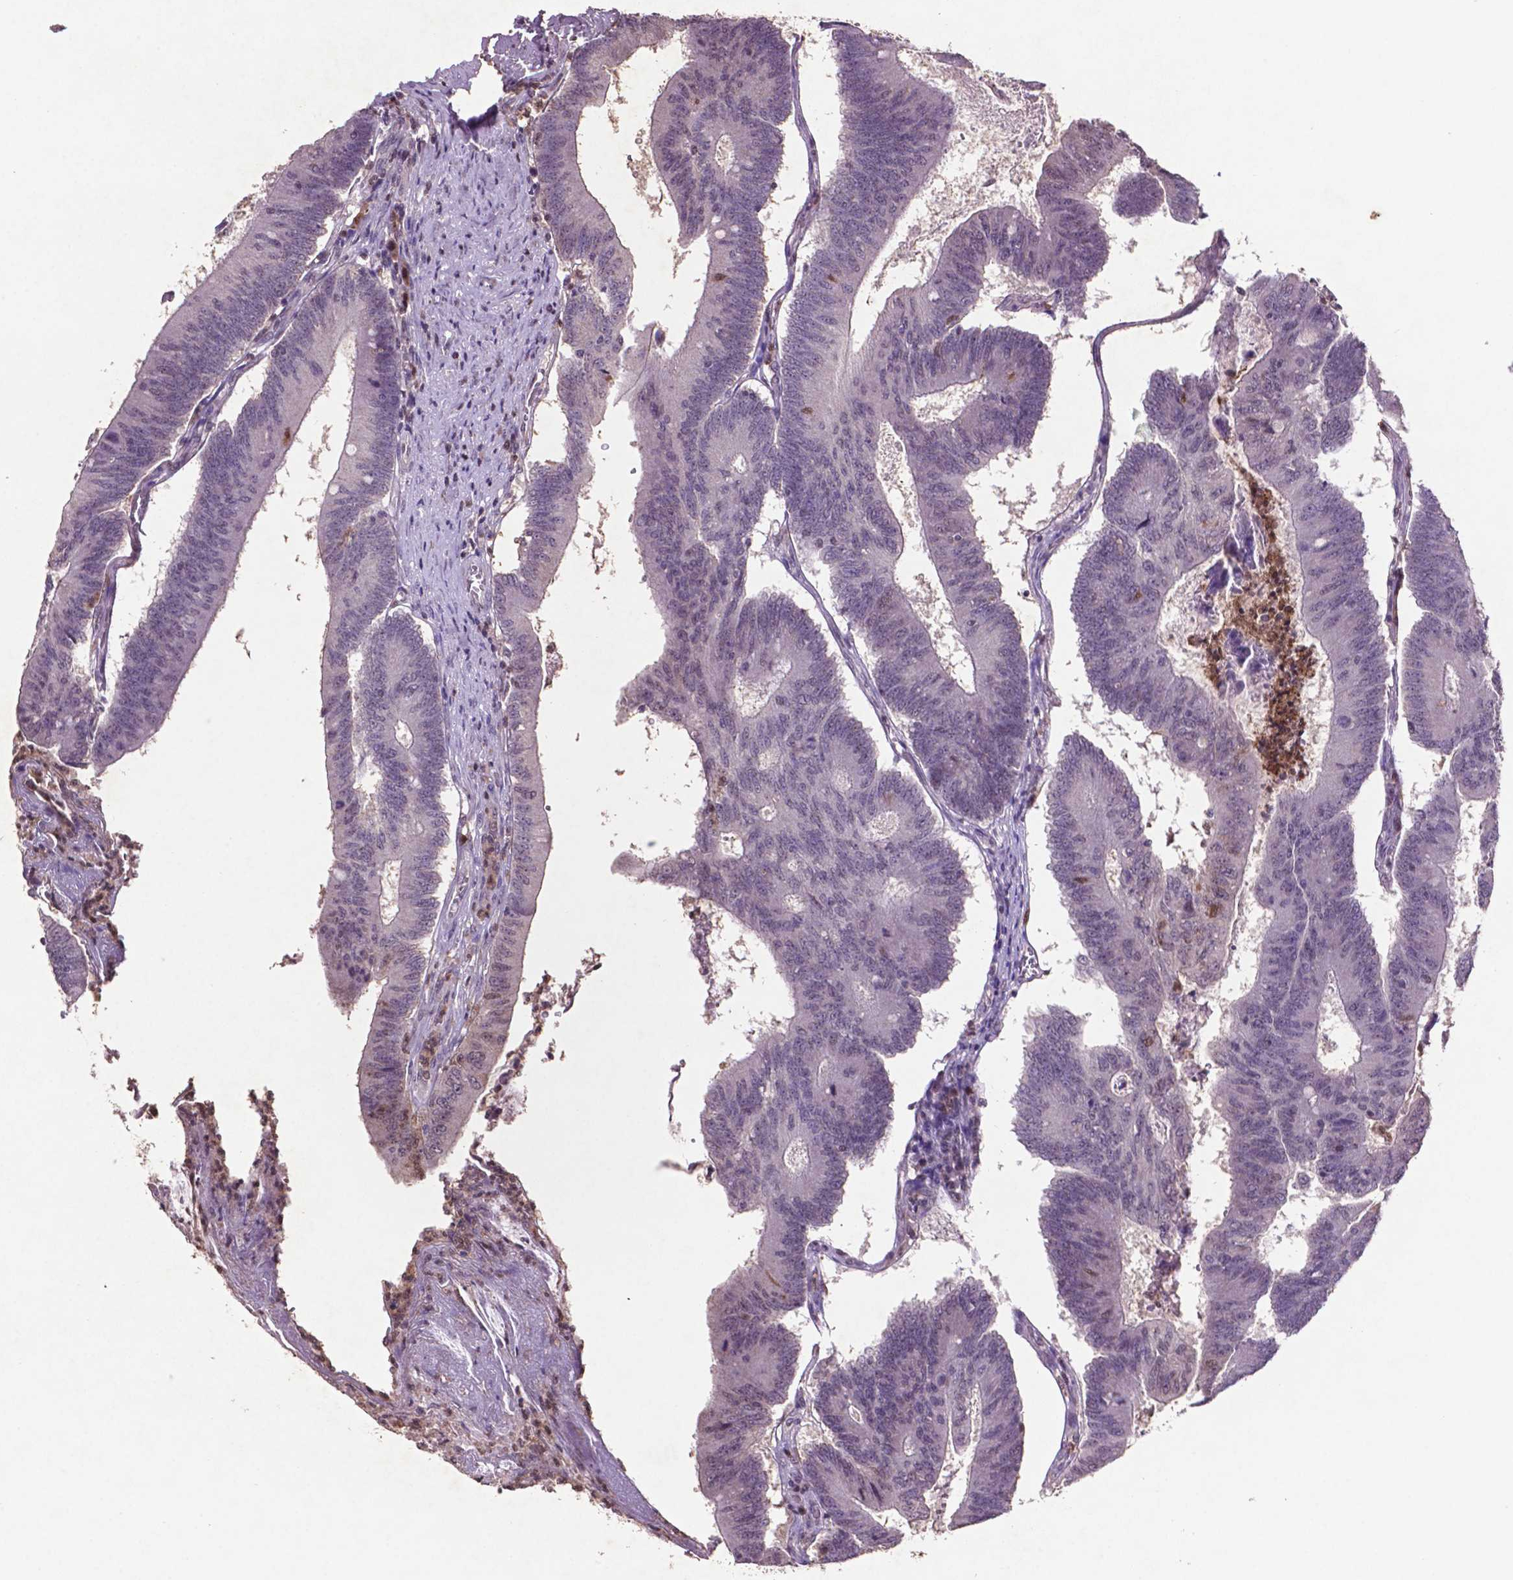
{"staining": {"intensity": "negative", "quantity": "none", "location": "none"}, "tissue": "colorectal cancer", "cell_type": "Tumor cells", "image_type": "cancer", "snomed": [{"axis": "morphology", "description": "Adenocarcinoma, NOS"}, {"axis": "topography", "description": "Colon"}], "caption": "Tumor cells show no significant protein staining in colorectal cancer. (Stains: DAB immunohistochemistry (IHC) with hematoxylin counter stain, Microscopy: brightfield microscopy at high magnification).", "gene": "GLRX", "patient": {"sex": "female", "age": 70}}